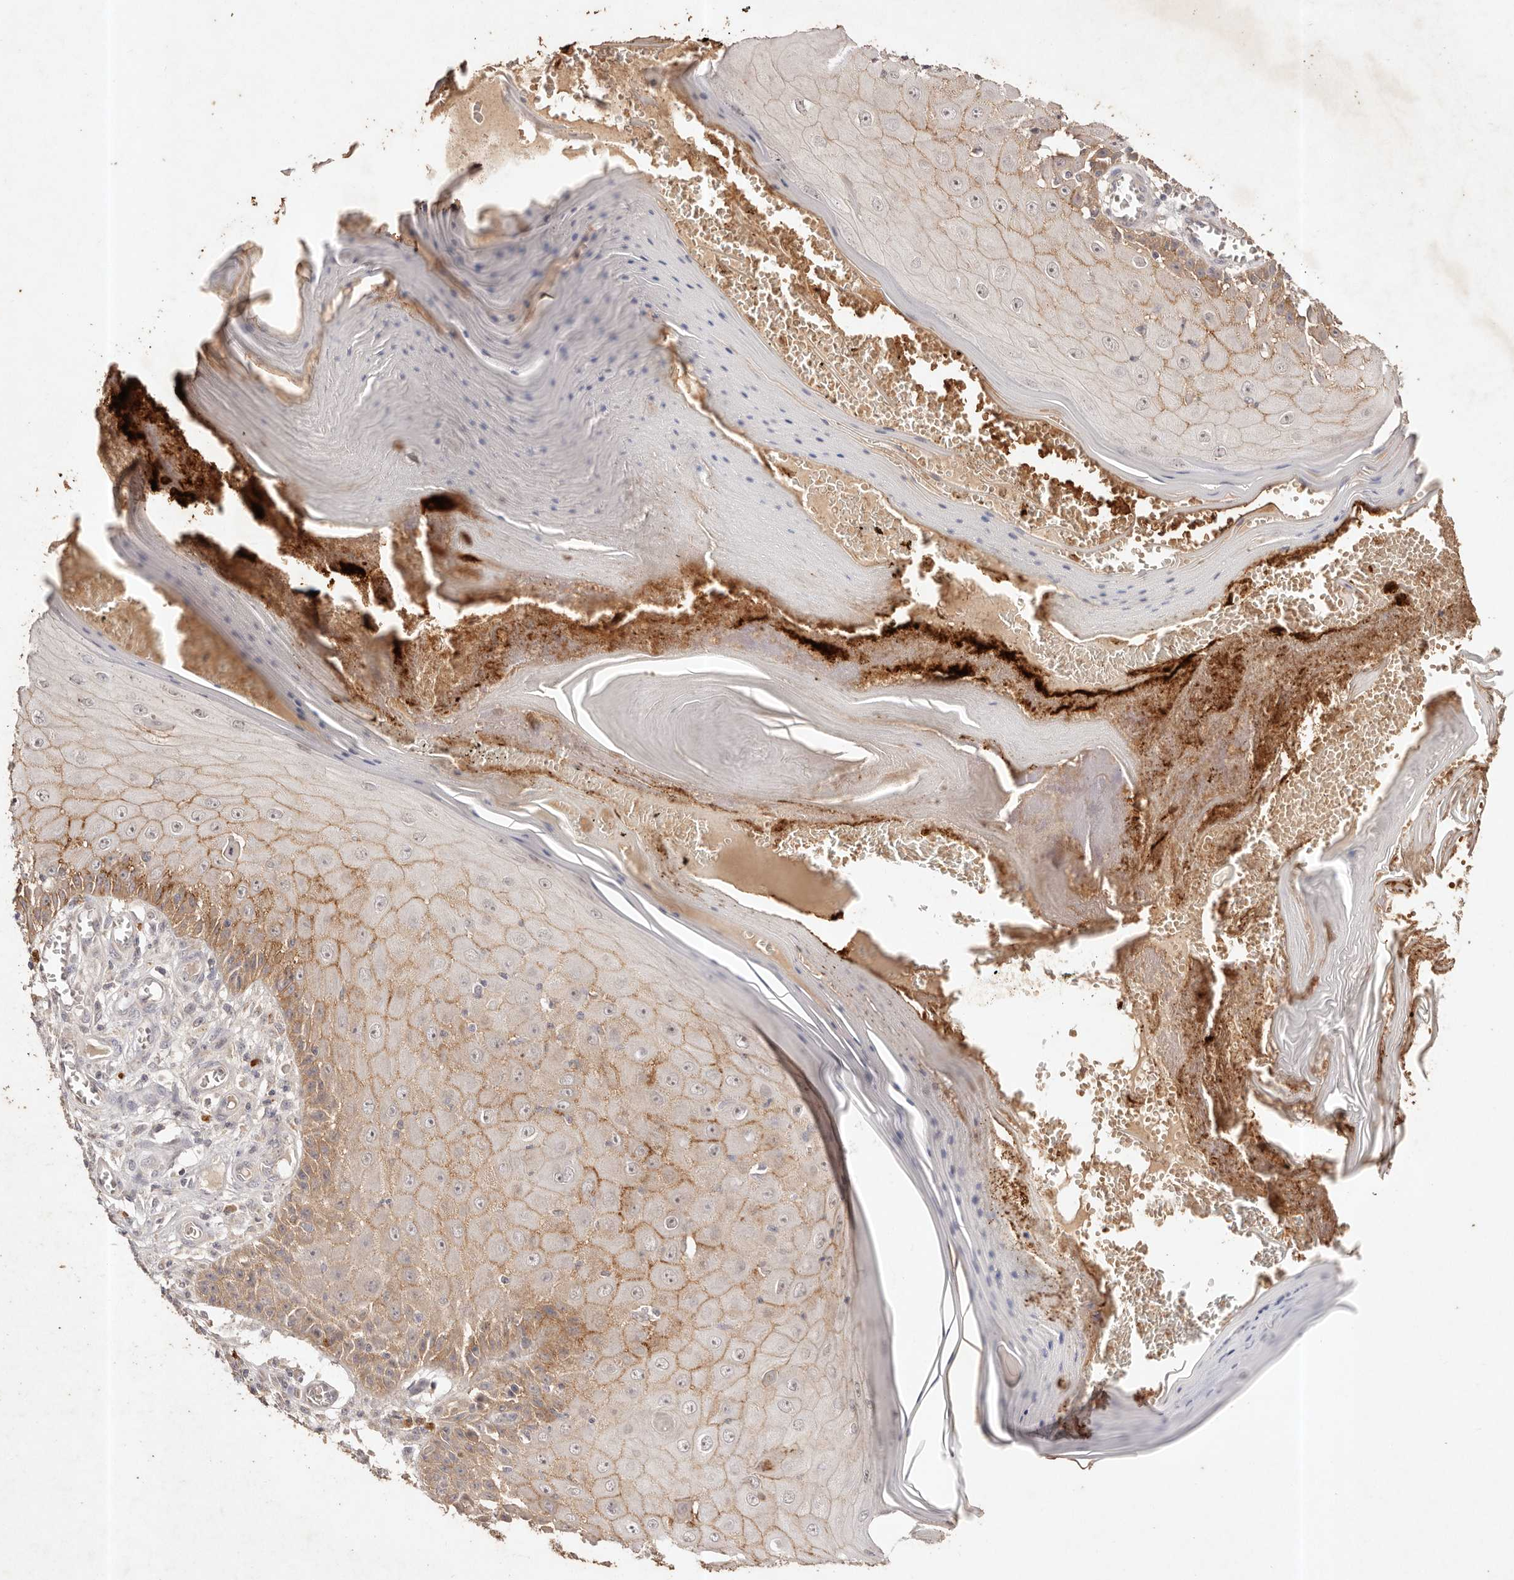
{"staining": {"intensity": "moderate", "quantity": "25%-75%", "location": "cytoplasmic/membranous"}, "tissue": "skin cancer", "cell_type": "Tumor cells", "image_type": "cancer", "snomed": [{"axis": "morphology", "description": "Squamous cell carcinoma, NOS"}, {"axis": "topography", "description": "Skin"}], "caption": "IHC staining of skin squamous cell carcinoma, which reveals medium levels of moderate cytoplasmic/membranous staining in about 25%-75% of tumor cells indicating moderate cytoplasmic/membranous protein positivity. The staining was performed using DAB (brown) for protein detection and nuclei were counterstained in hematoxylin (blue).", "gene": "CXADR", "patient": {"sex": "female", "age": 73}}